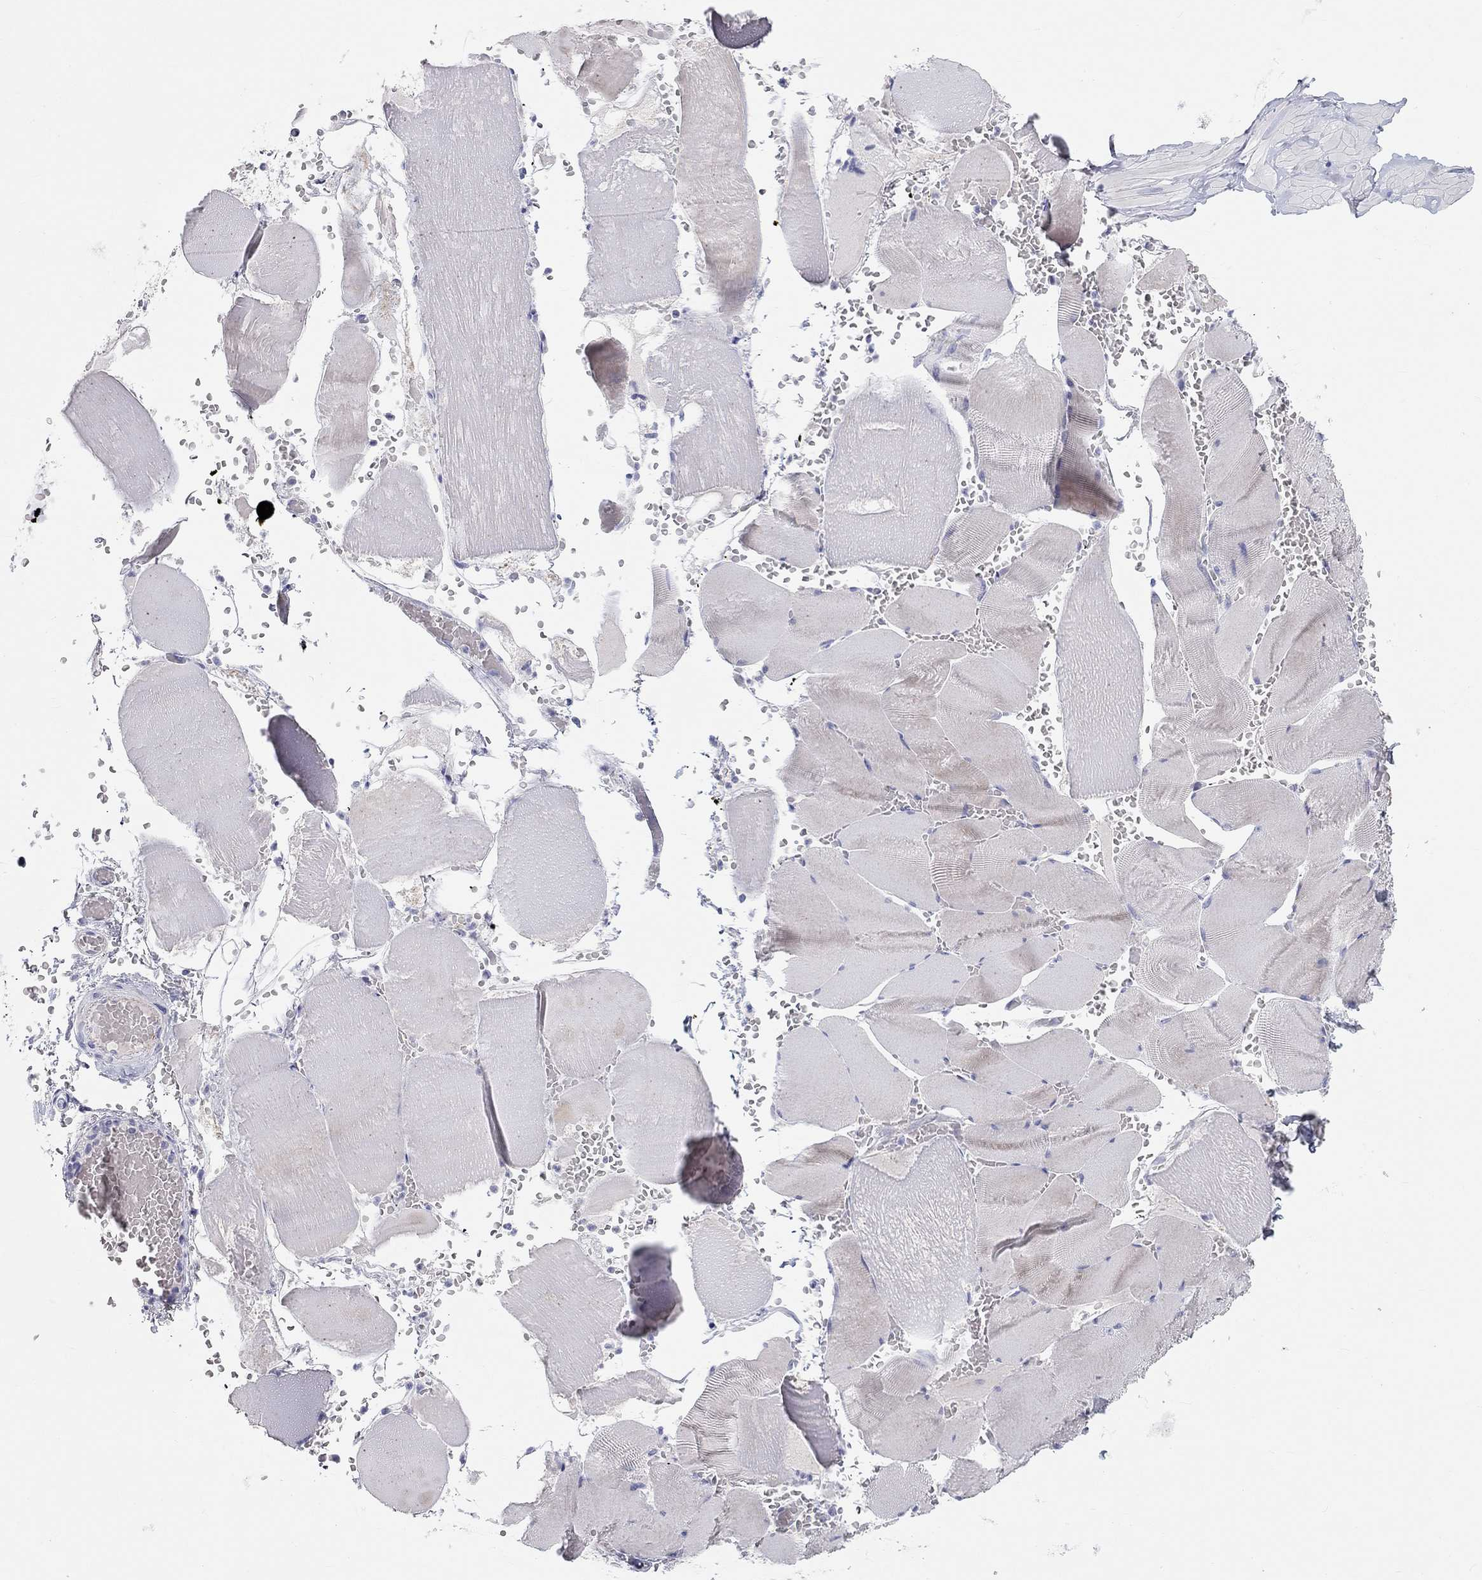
{"staining": {"intensity": "negative", "quantity": "none", "location": "none"}, "tissue": "skeletal muscle", "cell_type": "Myocytes", "image_type": "normal", "snomed": [{"axis": "morphology", "description": "Normal tissue, NOS"}, {"axis": "topography", "description": "Skeletal muscle"}], "caption": "Myocytes show no significant expression in unremarkable skeletal muscle. Brightfield microscopy of IHC stained with DAB (brown) and hematoxylin (blue), captured at high magnification.", "gene": "PCDHGC5", "patient": {"sex": "male", "age": 56}}